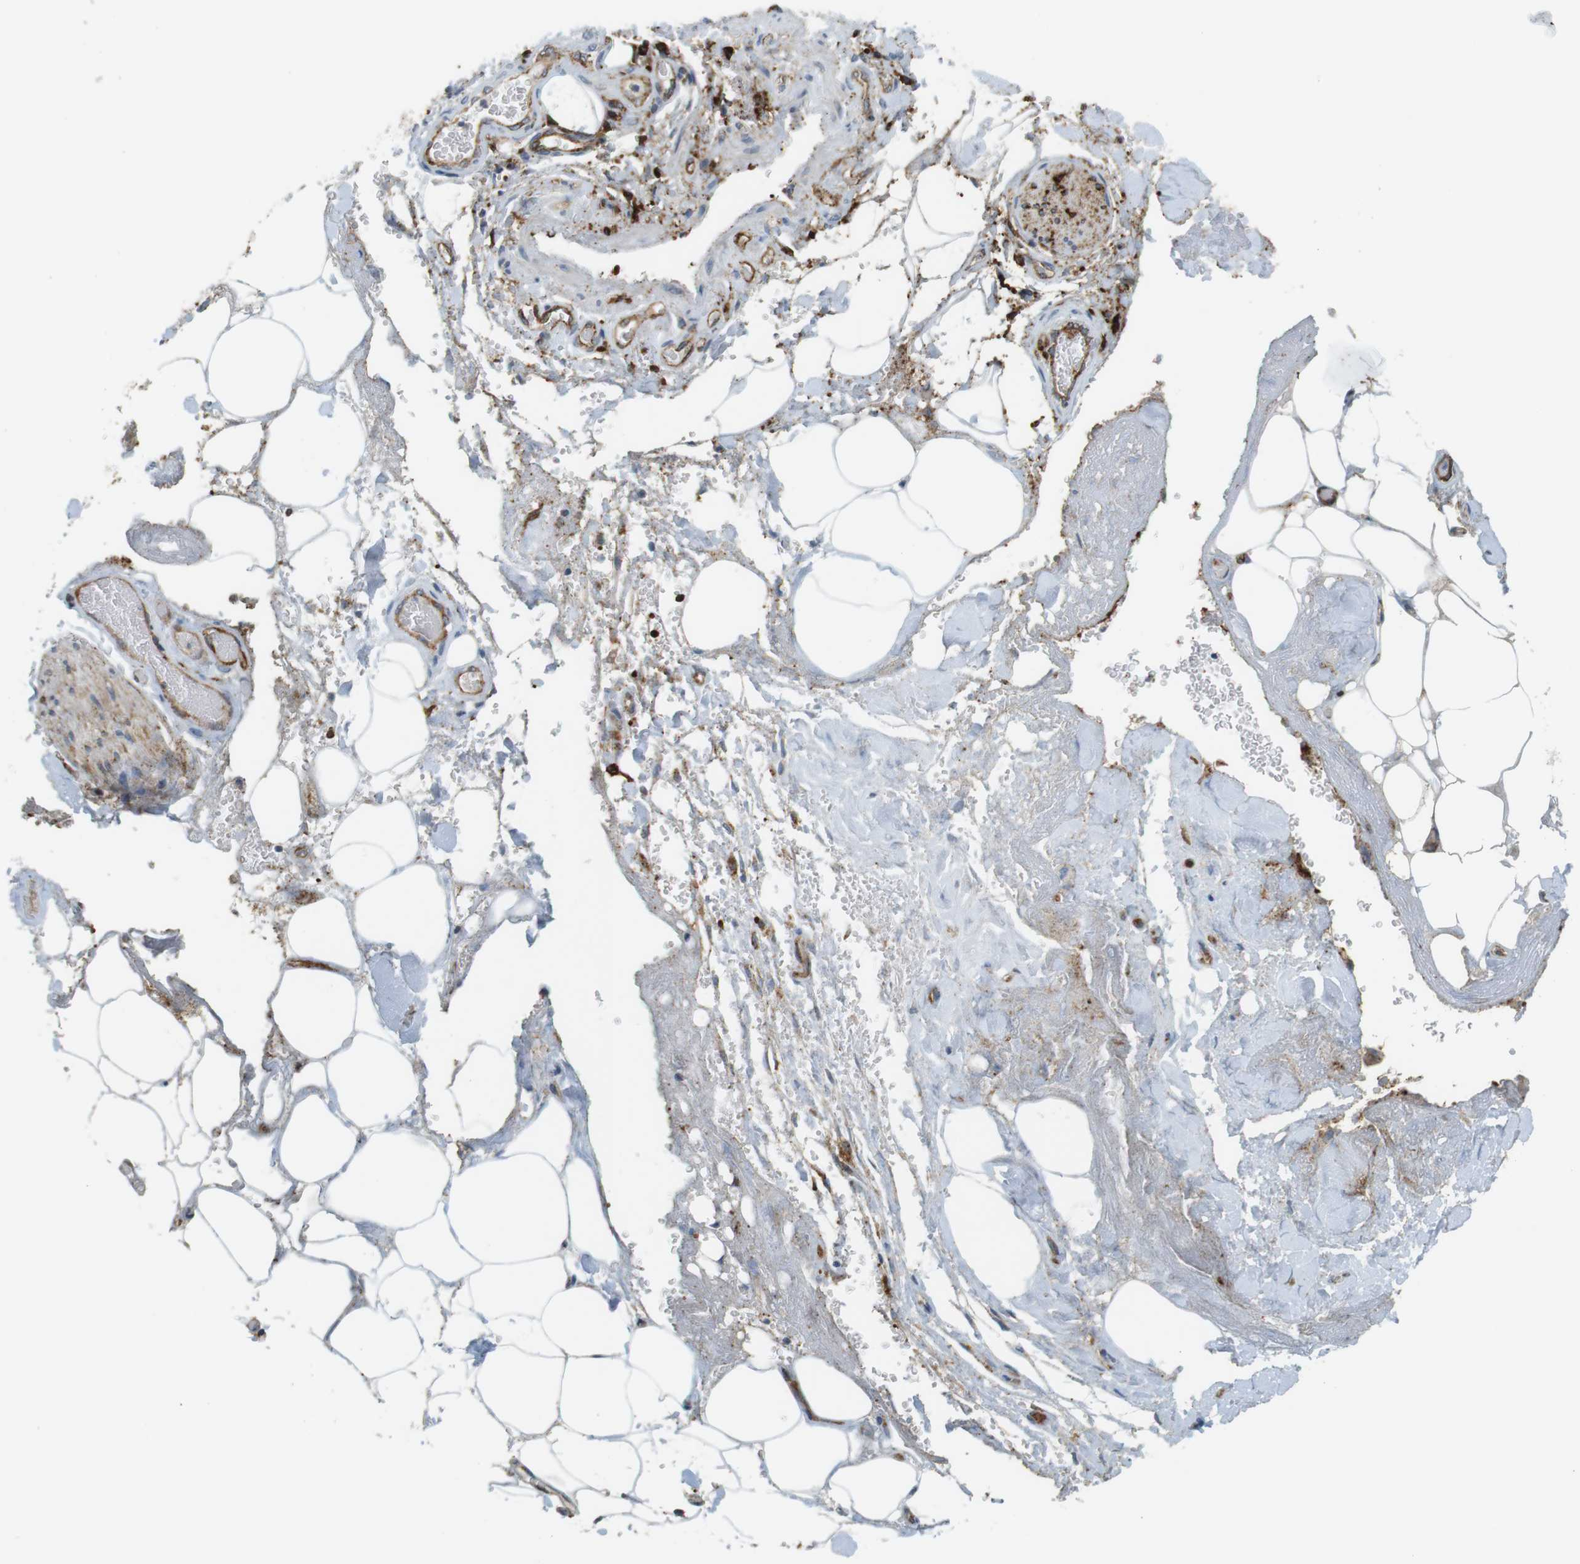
{"staining": {"intensity": "negative", "quantity": "none", "location": "none"}, "tissue": "adipose tissue", "cell_type": "Adipocytes", "image_type": "normal", "snomed": [{"axis": "morphology", "description": "Normal tissue, NOS"}, {"axis": "morphology", "description": "Cholangiocarcinoma"}, {"axis": "topography", "description": "Liver"}, {"axis": "topography", "description": "Peripheral nerve tissue"}], "caption": "IHC of unremarkable human adipose tissue displays no positivity in adipocytes.", "gene": "HLA", "patient": {"sex": "male", "age": 50}}